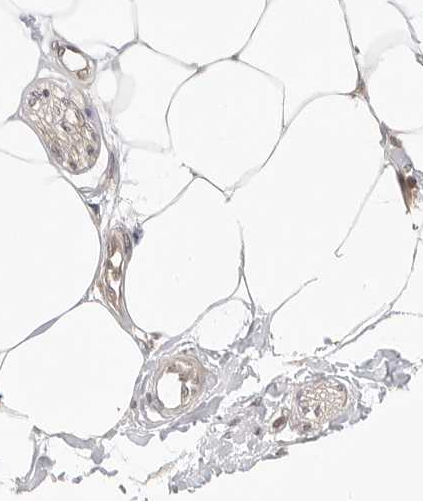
{"staining": {"intensity": "weak", "quantity": "25%-75%", "location": "cytoplasmic/membranous"}, "tissue": "adipose tissue", "cell_type": "Adipocytes", "image_type": "normal", "snomed": [{"axis": "morphology", "description": "Normal tissue, NOS"}, {"axis": "morphology", "description": "Adenocarcinoma, NOS"}, {"axis": "topography", "description": "Colon"}, {"axis": "topography", "description": "Peripheral nerve tissue"}], "caption": "Weak cytoplasmic/membranous staining is seen in approximately 25%-75% of adipocytes in normal adipose tissue. (IHC, brightfield microscopy, high magnification).", "gene": "TCP1", "patient": {"sex": "male", "age": 14}}